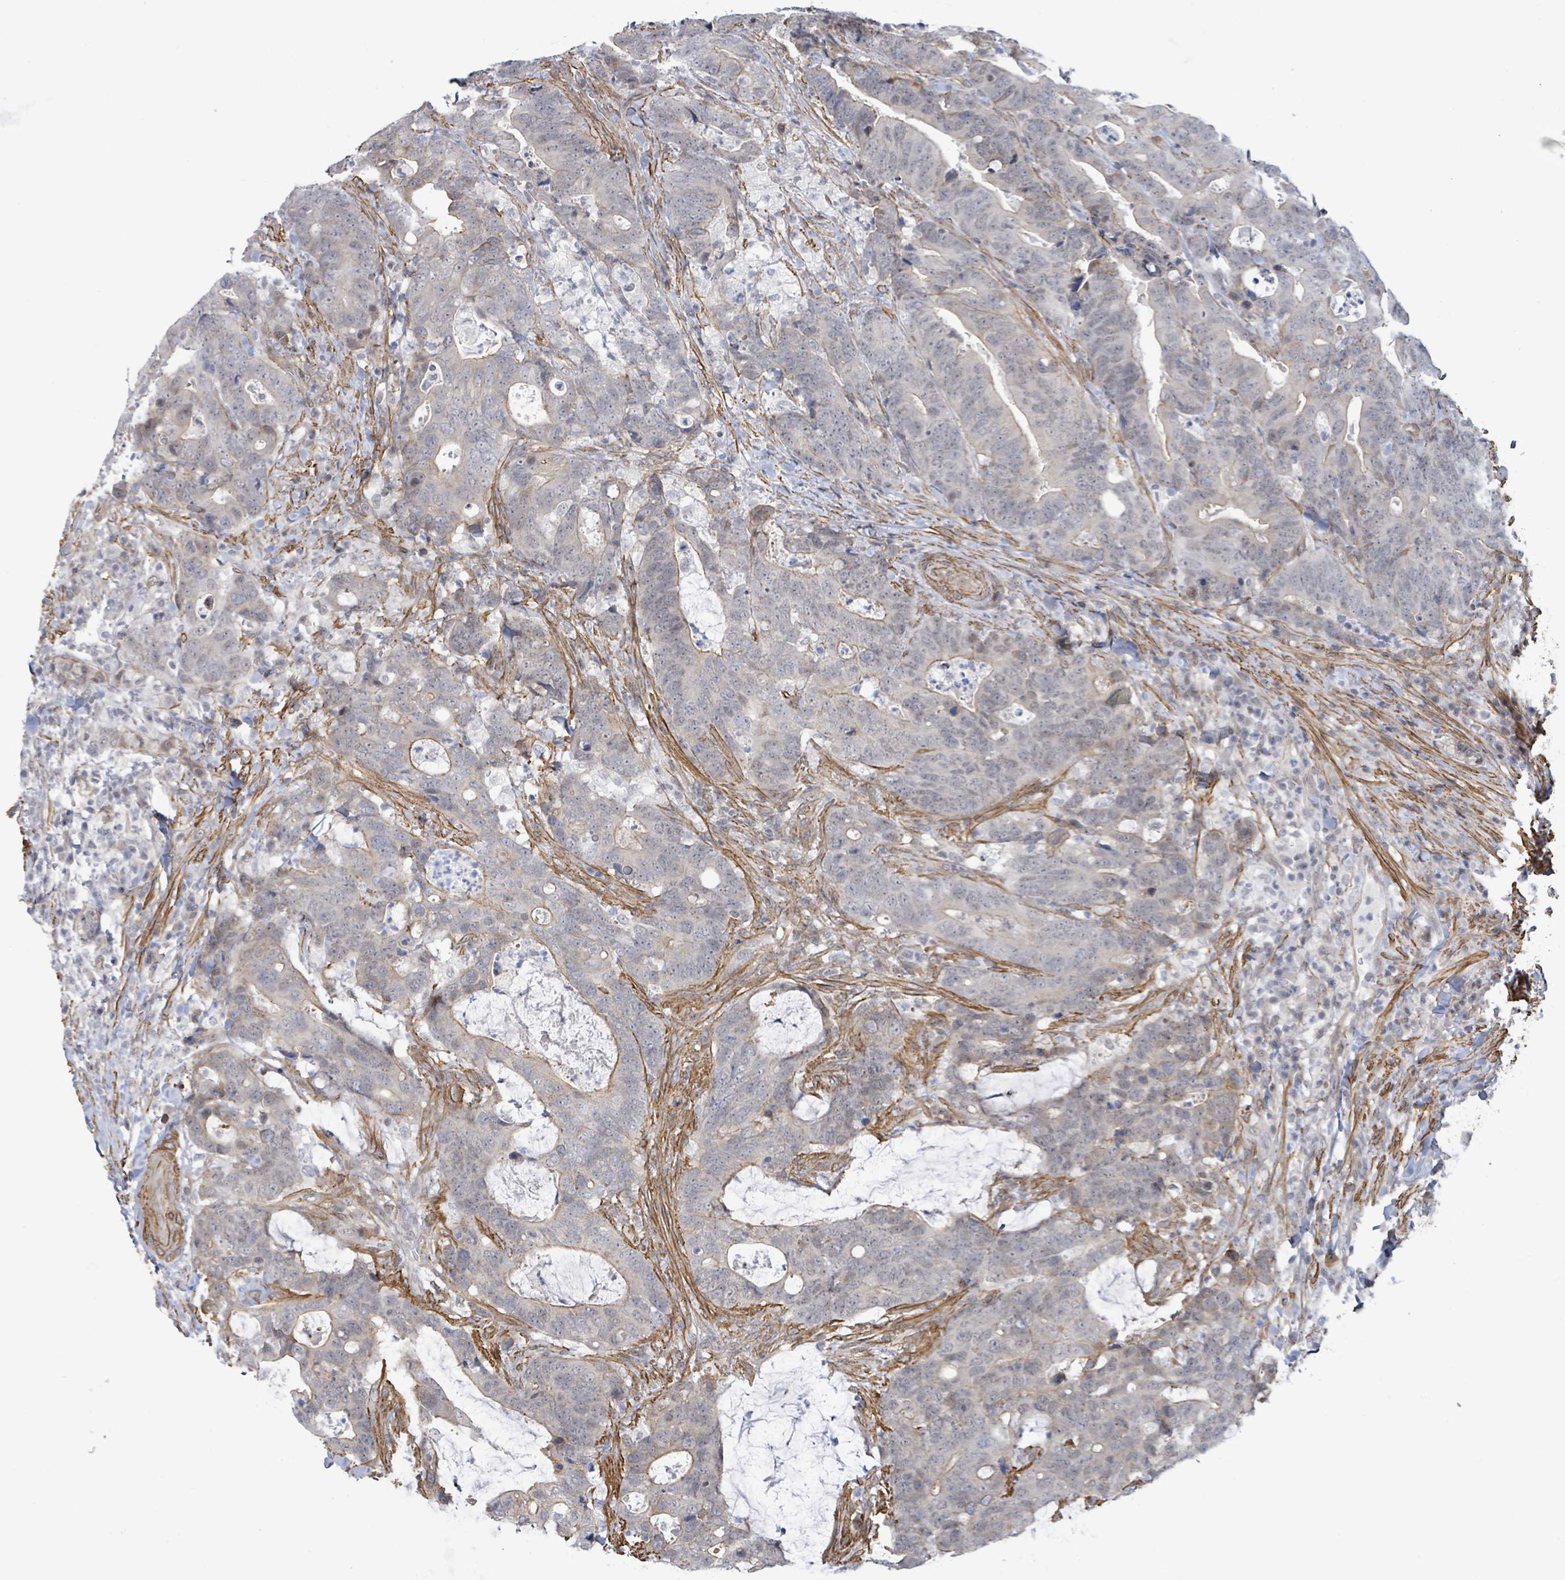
{"staining": {"intensity": "weak", "quantity": "<25%", "location": "cytoplasmic/membranous"}, "tissue": "colorectal cancer", "cell_type": "Tumor cells", "image_type": "cancer", "snomed": [{"axis": "morphology", "description": "Adenocarcinoma, NOS"}, {"axis": "topography", "description": "Colon"}], "caption": "Tumor cells are negative for protein expression in human adenocarcinoma (colorectal).", "gene": "DMRTC1B", "patient": {"sex": "female", "age": 82}}